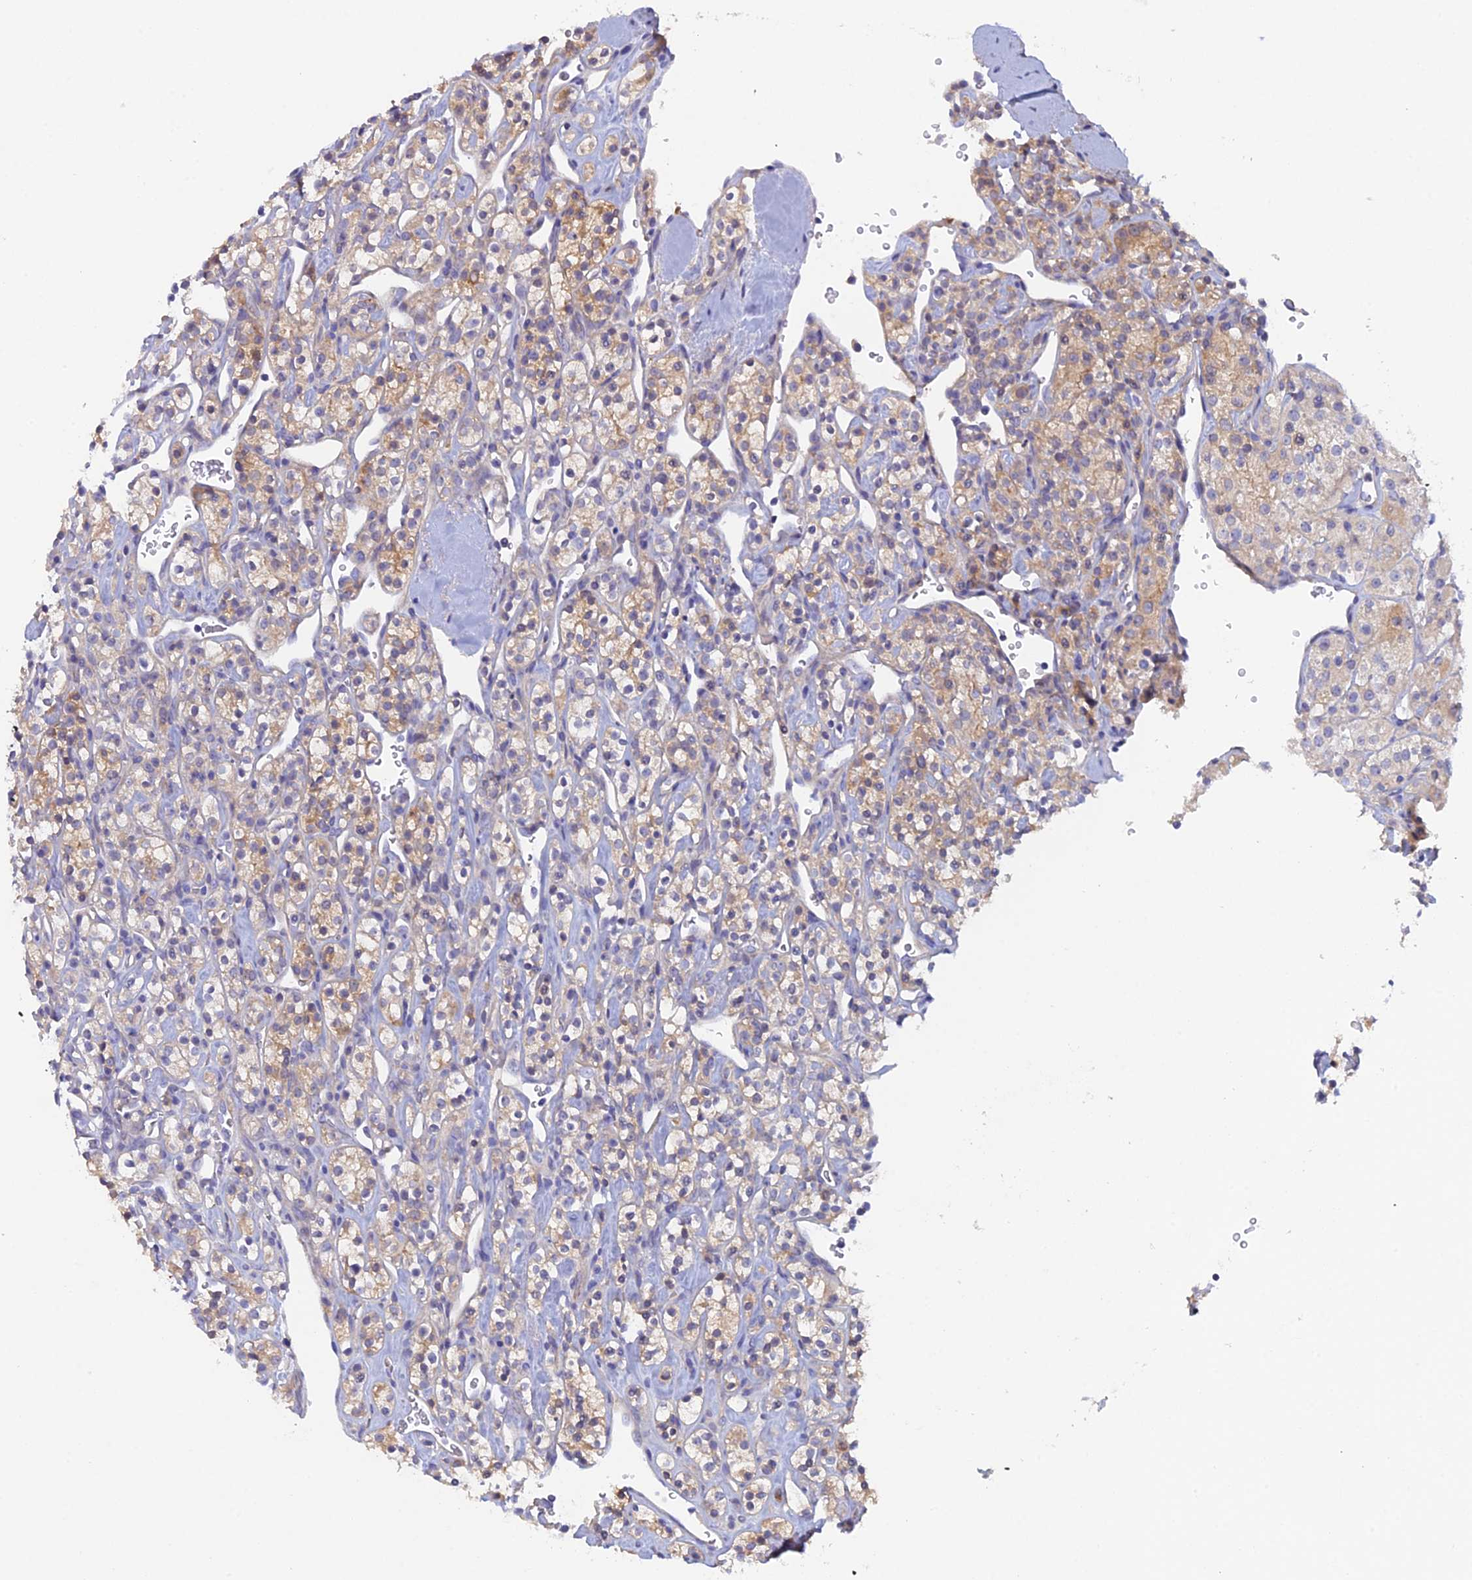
{"staining": {"intensity": "weak", "quantity": "25%-75%", "location": "cytoplasmic/membranous"}, "tissue": "renal cancer", "cell_type": "Tumor cells", "image_type": "cancer", "snomed": [{"axis": "morphology", "description": "Adenocarcinoma, NOS"}, {"axis": "topography", "description": "Kidney"}], "caption": "Protein analysis of adenocarcinoma (renal) tissue displays weak cytoplasmic/membranous expression in approximately 25%-75% of tumor cells. (IHC, brightfield microscopy, high magnification).", "gene": "FZR1", "patient": {"sex": "male", "age": 77}}